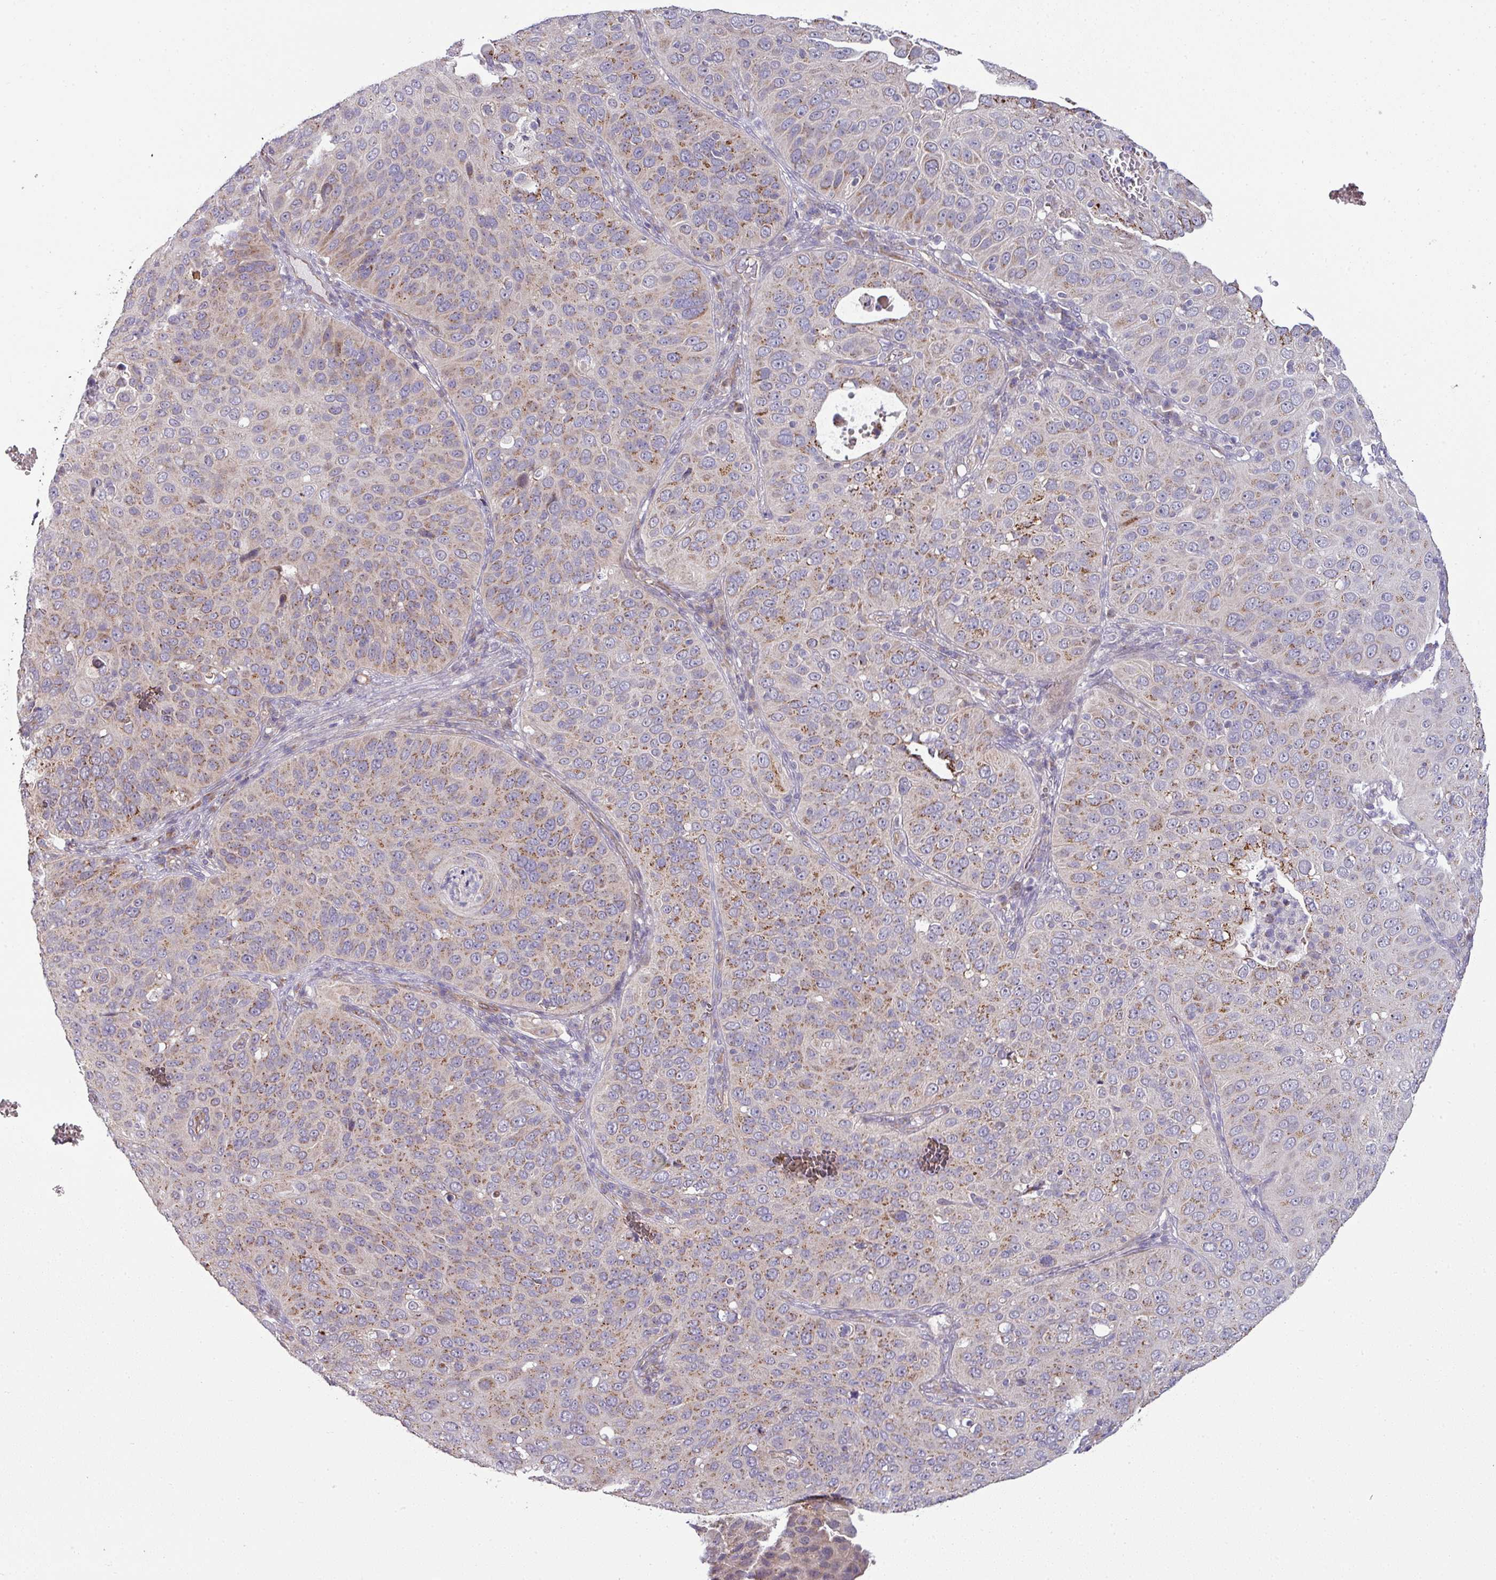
{"staining": {"intensity": "moderate", "quantity": "25%-75%", "location": "cytoplasmic/membranous"}, "tissue": "cervical cancer", "cell_type": "Tumor cells", "image_type": "cancer", "snomed": [{"axis": "morphology", "description": "Squamous cell carcinoma, NOS"}, {"axis": "topography", "description": "Cervix"}], "caption": "This is a histology image of immunohistochemistry staining of cervical cancer, which shows moderate positivity in the cytoplasmic/membranous of tumor cells.", "gene": "TIMMDC1", "patient": {"sex": "female", "age": 36}}